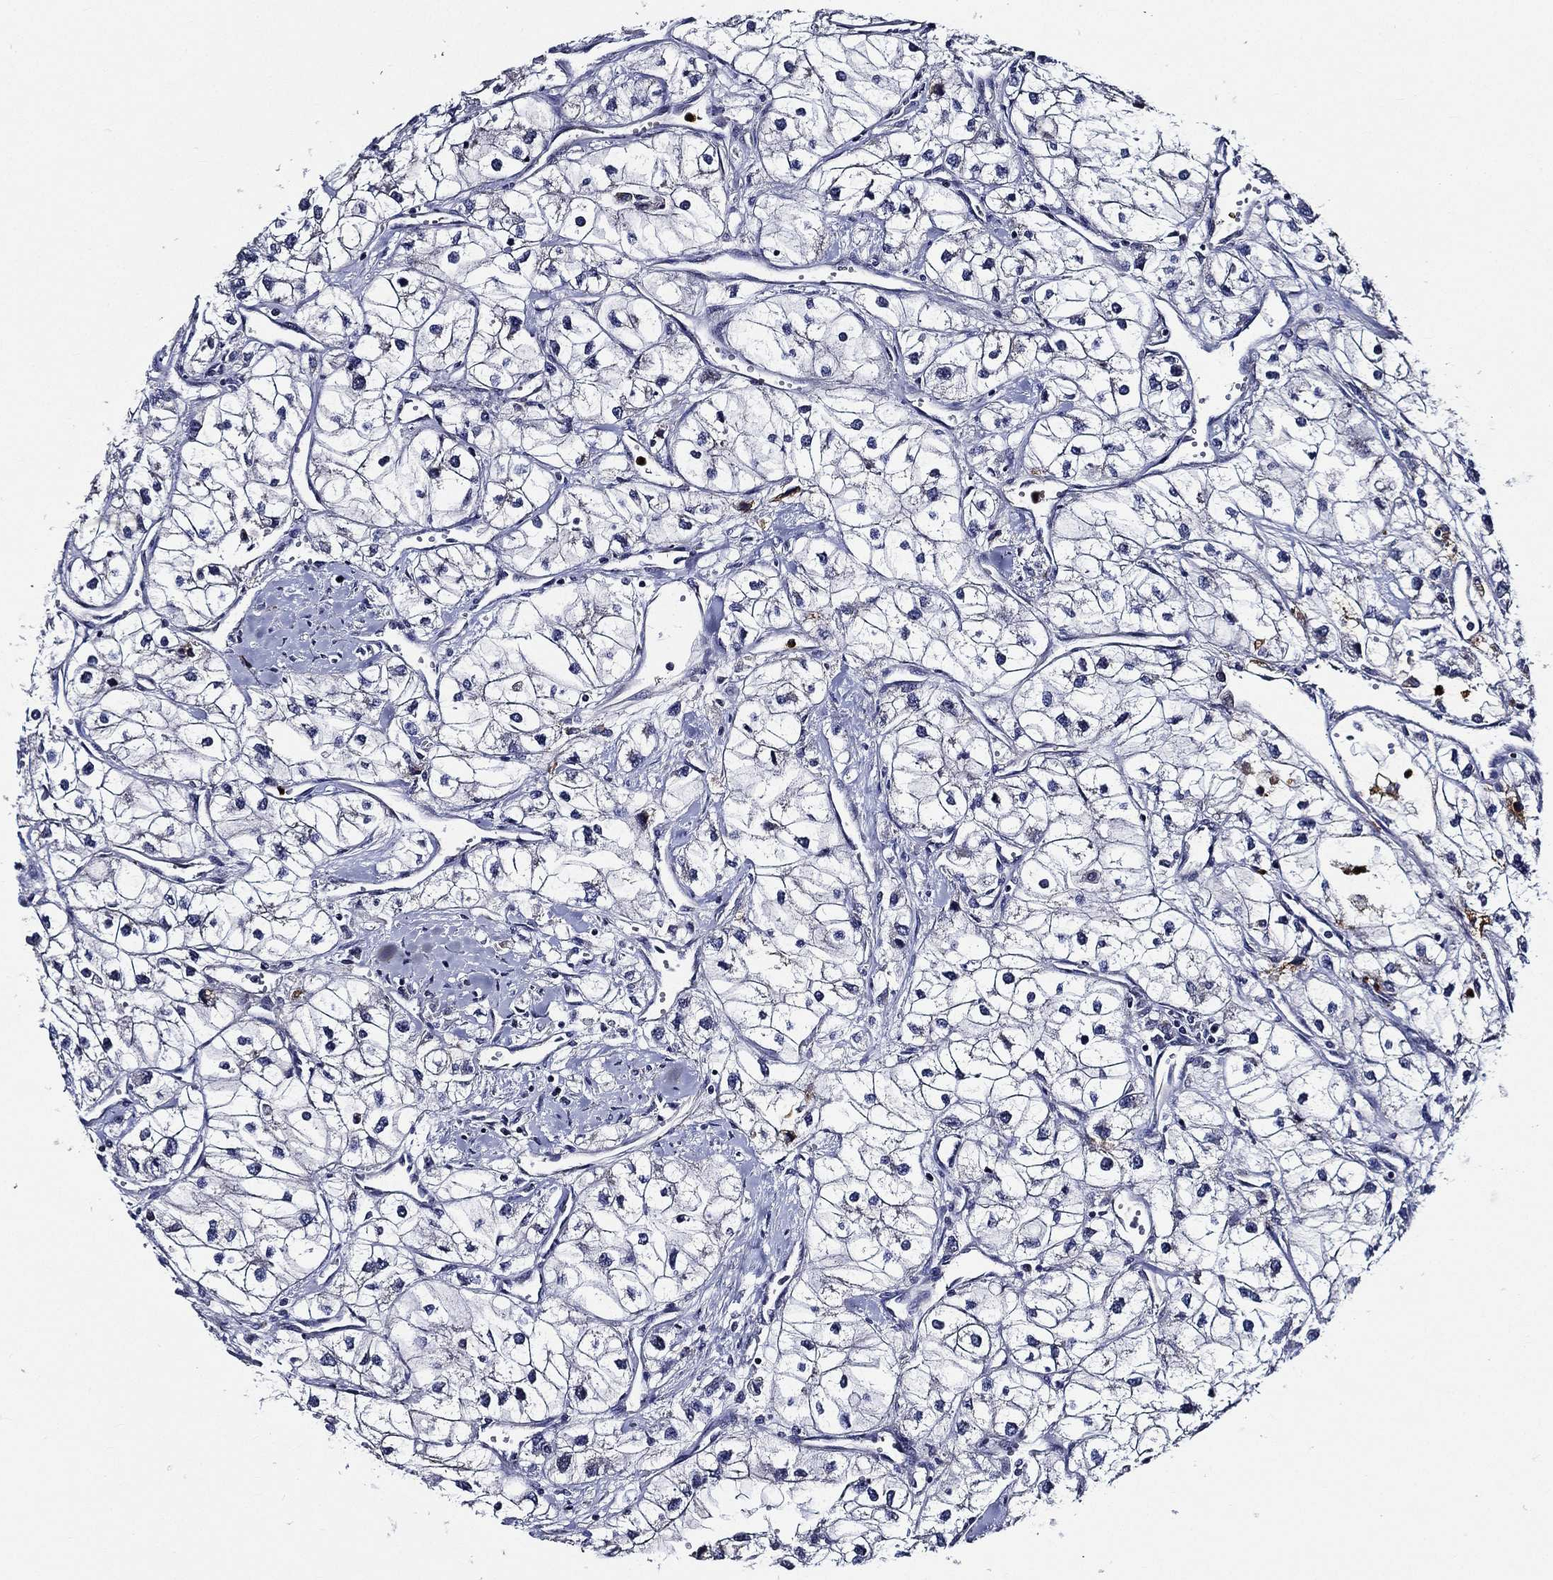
{"staining": {"intensity": "negative", "quantity": "none", "location": "none"}, "tissue": "renal cancer", "cell_type": "Tumor cells", "image_type": "cancer", "snomed": [{"axis": "morphology", "description": "Adenocarcinoma, NOS"}, {"axis": "topography", "description": "Kidney"}], "caption": "A high-resolution image shows IHC staining of adenocarcinoma (renal), which reveals no significant expression in tumor cells.", "gene": "KIF20B", "patient": {"sex": "male", "age": 59}}